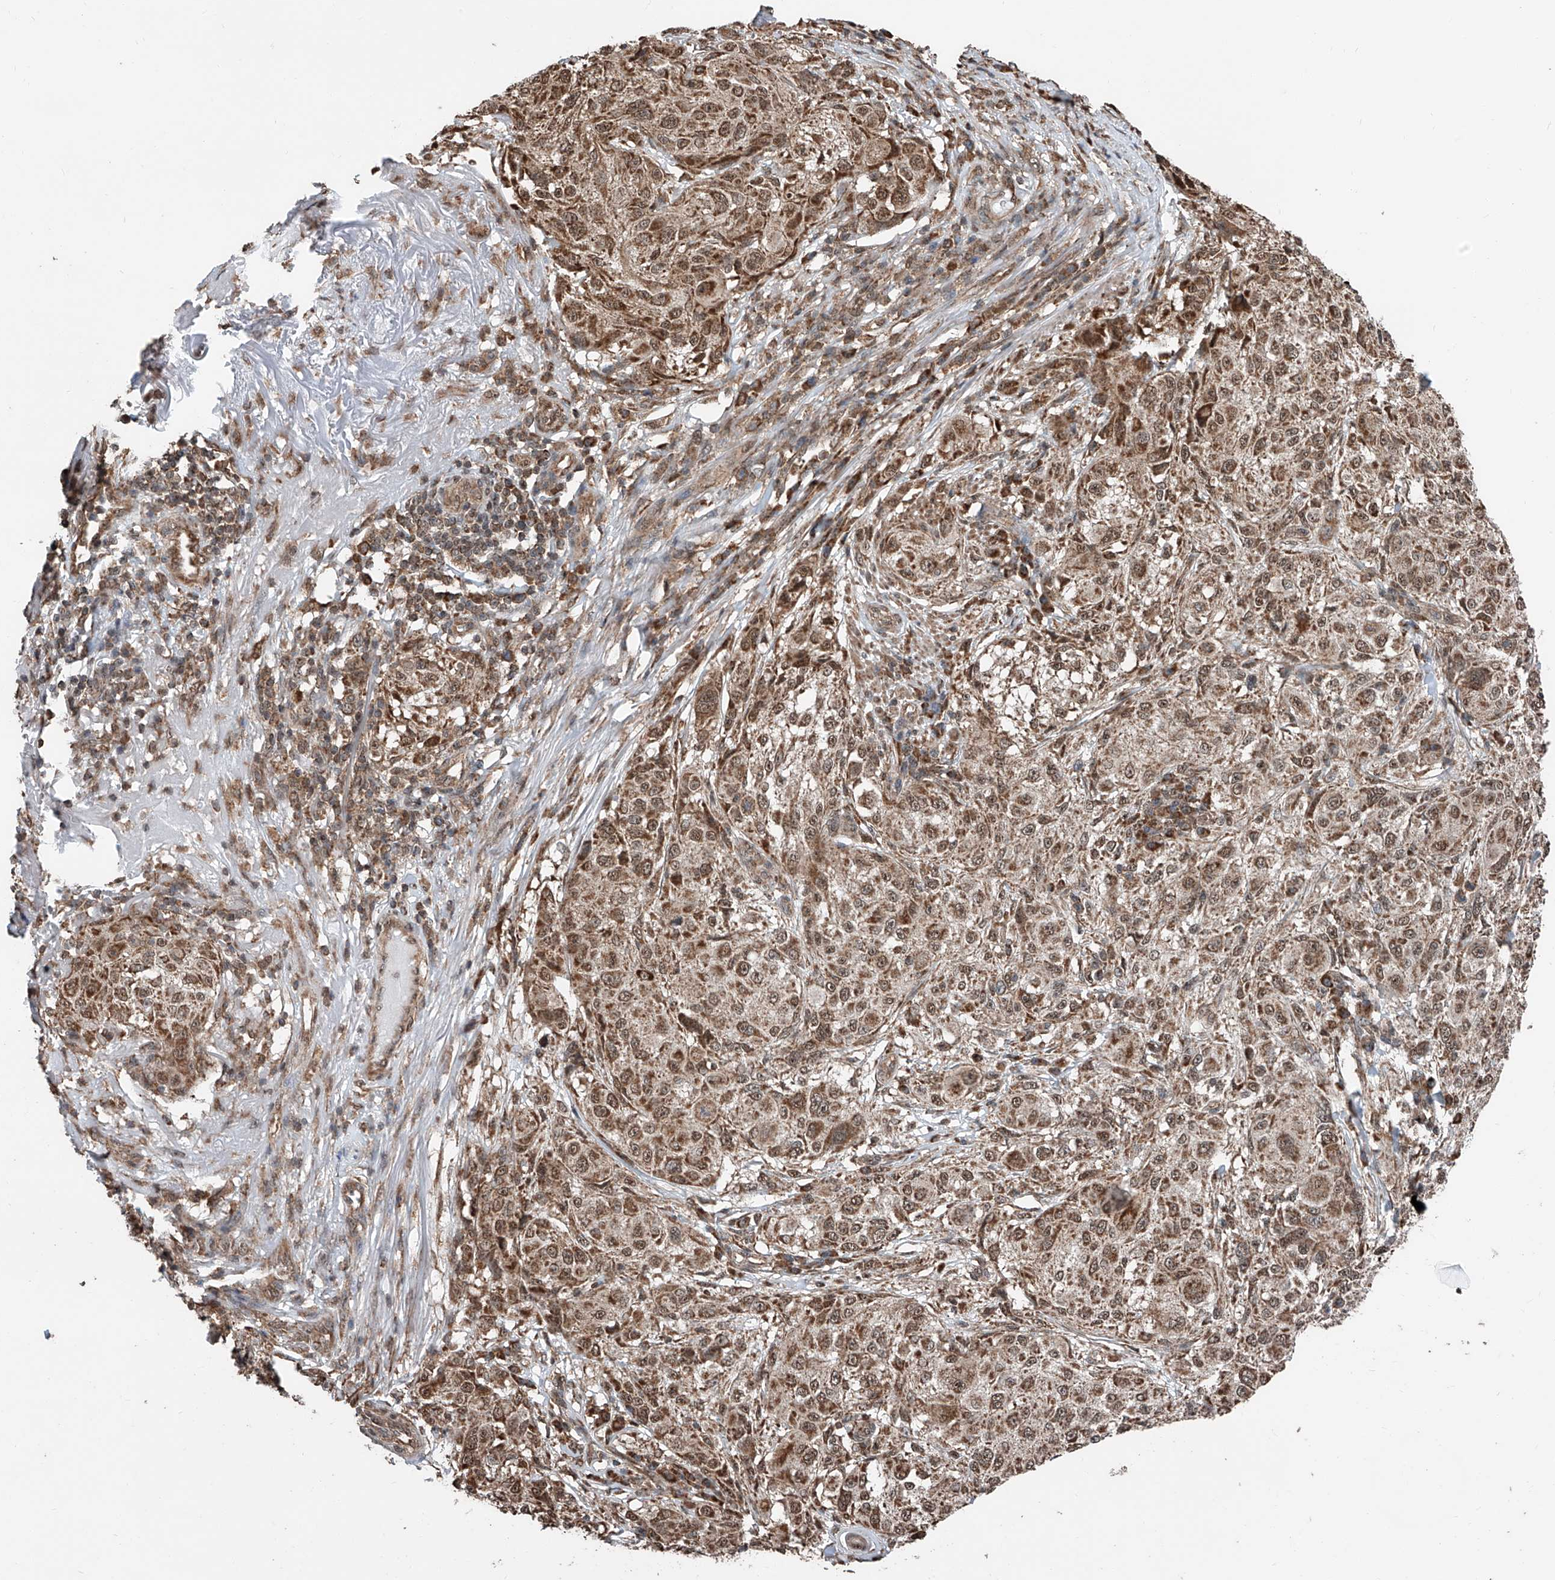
{"staining": {"intensity": "moderate", "quantity": ">75%", "location": "cytoplasmic/membranous,nuclear"}, "tissue": "melanoma", "cell_type": "Tumor cells", "image_type": "cancer", "snomed": [{"axis": "morphology", "description": "Necrosis, NOS"}, {"axis": "morphology", "description": "Malignant melanoma, NOS"}, {"axis": "topography", "description": "Skin"}], "caption": "This image displays immunohistochemistry (IHC) staining of human malignant melanoma, with medium moderate cytoplasmic/membranous and nuclear staining in approximately >75% of tumor cells.", "gene": "ZNF445", "patient": {"sex": "female", "age": 87}}